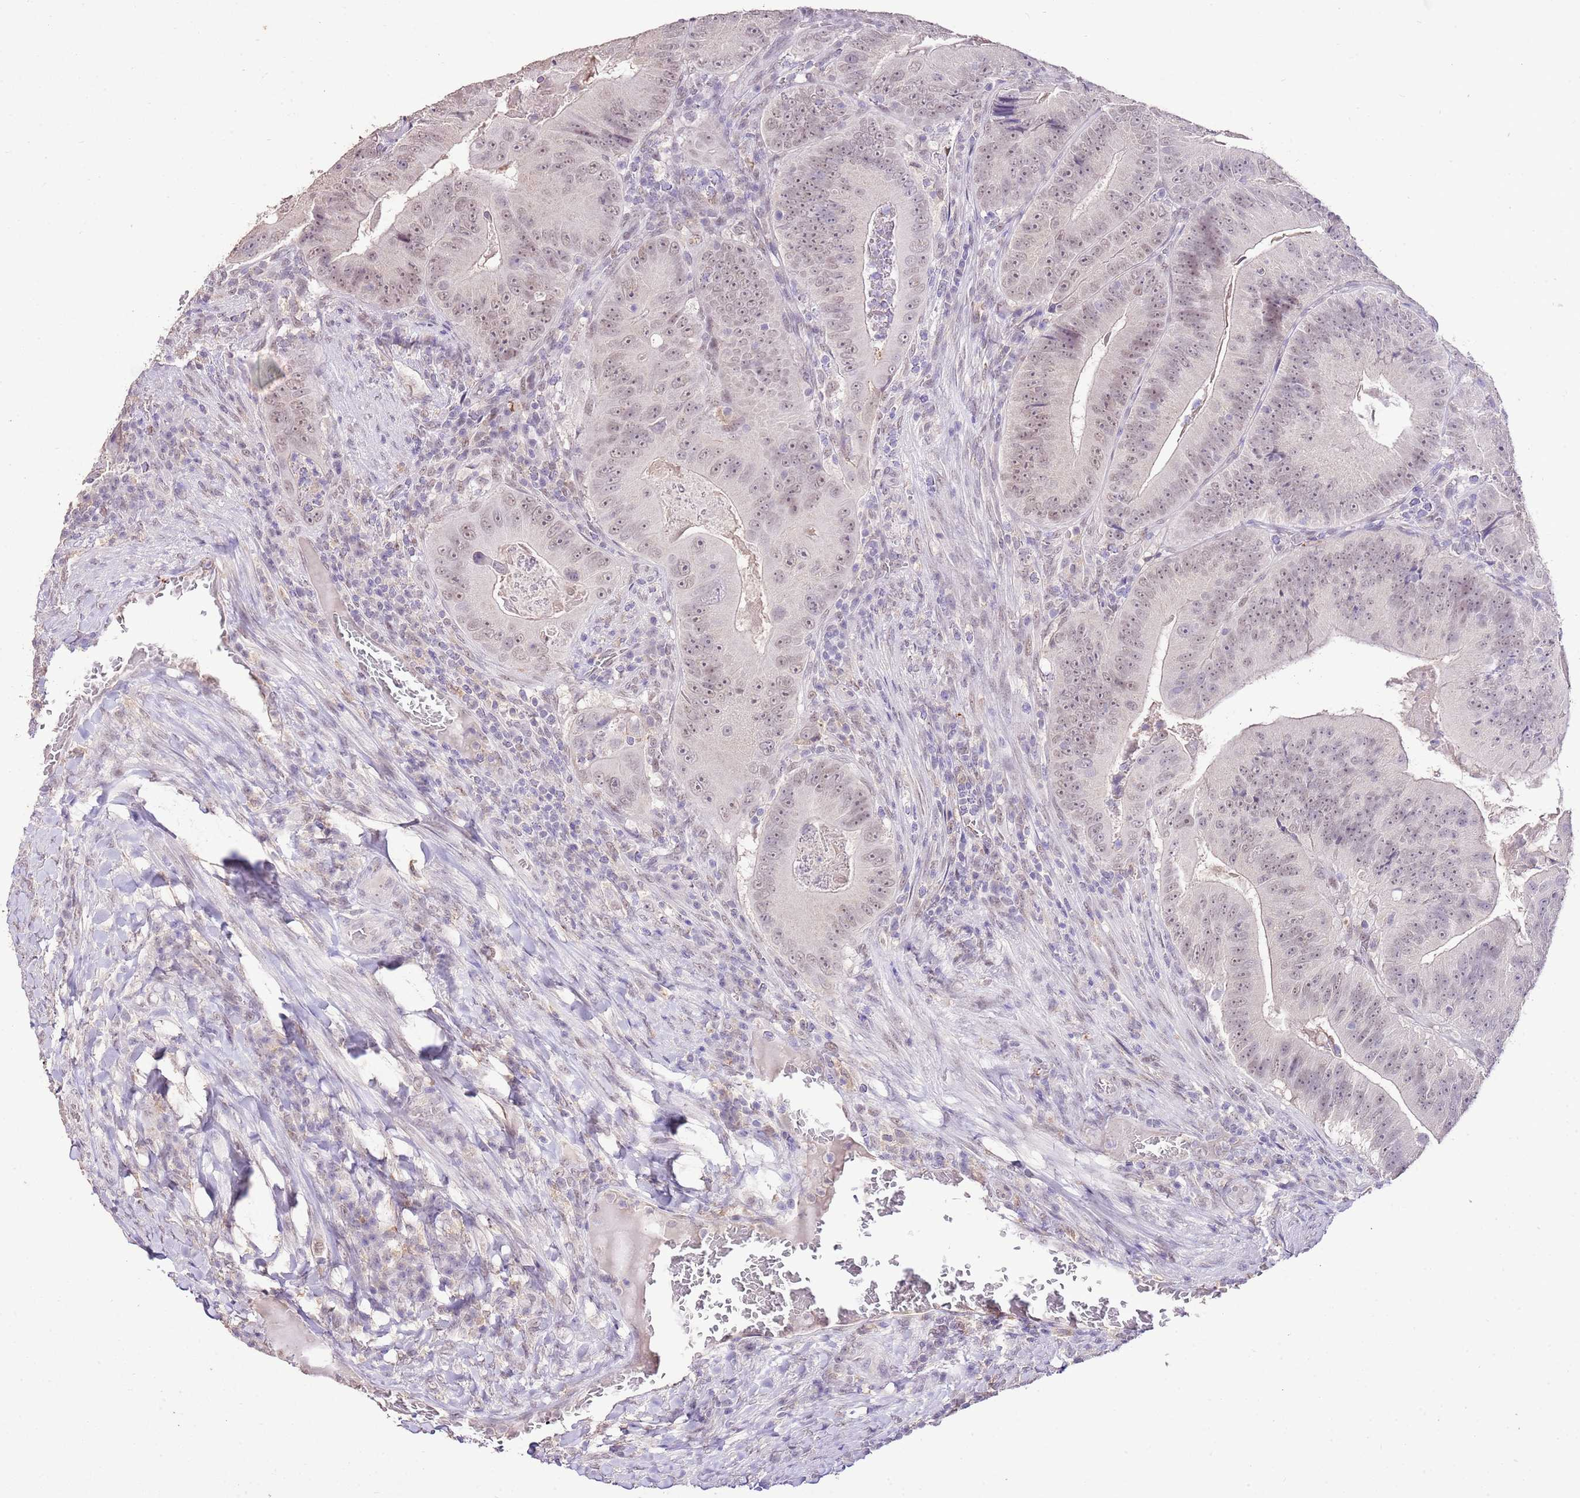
{"staining": {"intensity": "weak", "quantity": ">75%", "location": "nuclear"}, "tissue": "colorectal cancer", "cell_type": "Tumor cells", "image_type": "cancer", "snomed": [{"axis": "morphology", "description": "Adenocarcinoma, NOS"}, {"axis": "topography", "description": "Colon"}], "caption": "Protein analysis of colorectal adenocarcinoma tissue exhibits weak nuclear staining in about >75% of tumor cells.", "gene": "IZUMO4", "patient": {"sex": "female", "age": 86}}